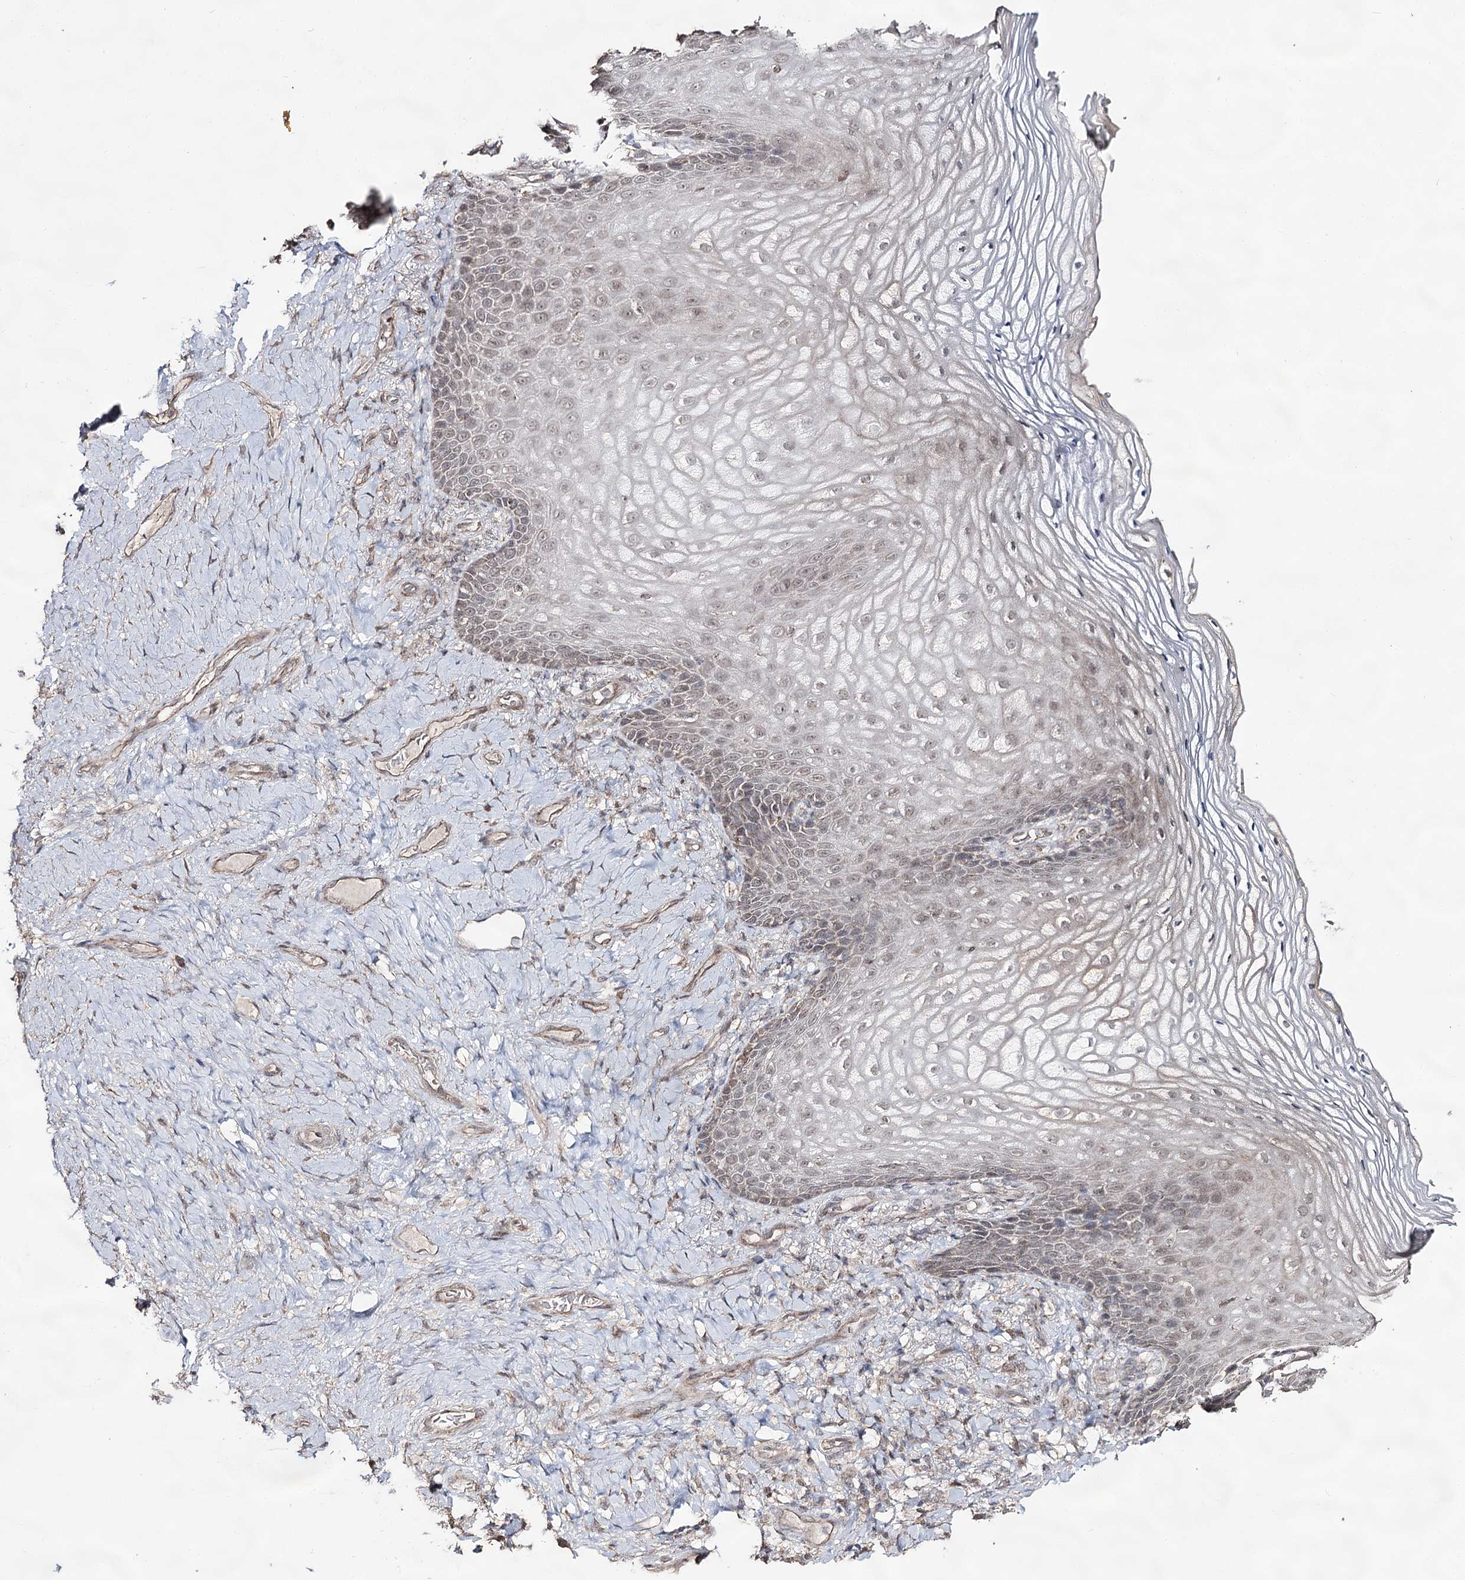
{"staining": {"intensity": "weak", "quantity": ">75%", "location": "nuclear"}, "tissue": "vagina", "cell_type": "Squamous epithelial cells", "image_type": "normal", "snomed": [{"axis": "morphology", "description": "Normal tissue, NOS"}, {"axis": "topography", "description": "Vagina"}], "caption": "The image reveals staining of normal vagina, revealing weak nuclear protein expression (brown color) within squamous epithelial cells.", "gene": "ACTR6", "patient": {"sex": "female", "age": 60}}